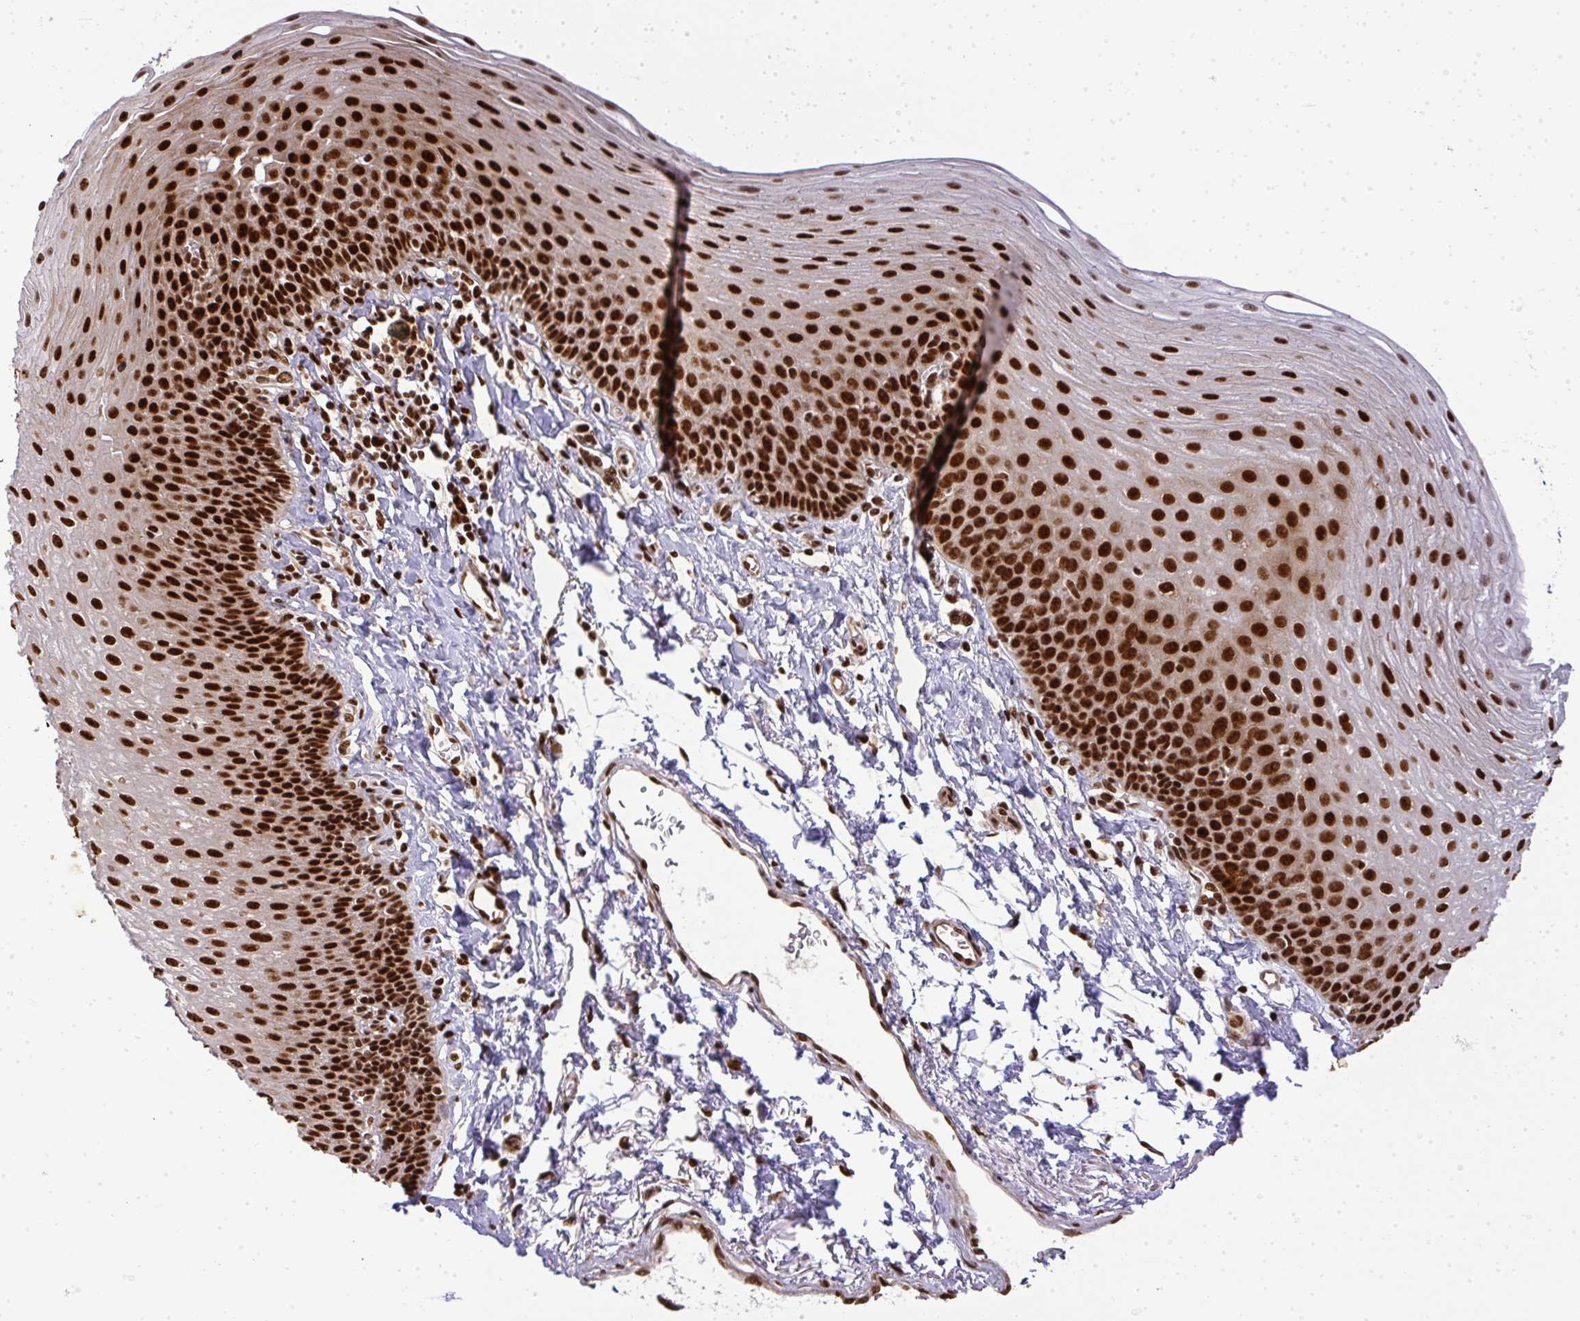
{"staining": {"intensity": "strong", "quantity": ">75%", "location": "nuclear"}, "tissue": "esophagus", "cell_type": "Squamous epithelial cells", "image_type": "normal", "snomed": [{"axis": "morphology", "description": "Normal tissue, NOS"}, {"axis": "topography", "description": "Esophagus"}], "caption": "The micrograph exhibits a brown stain indicating the presence of a protein in the nuclear of squamous epithelial cells in esophagus. The protein is shown in brown color, while the nuclei are stained blue.", "gene": "U2AF1L4", "patient": {"sex": "female", "age": 81}}